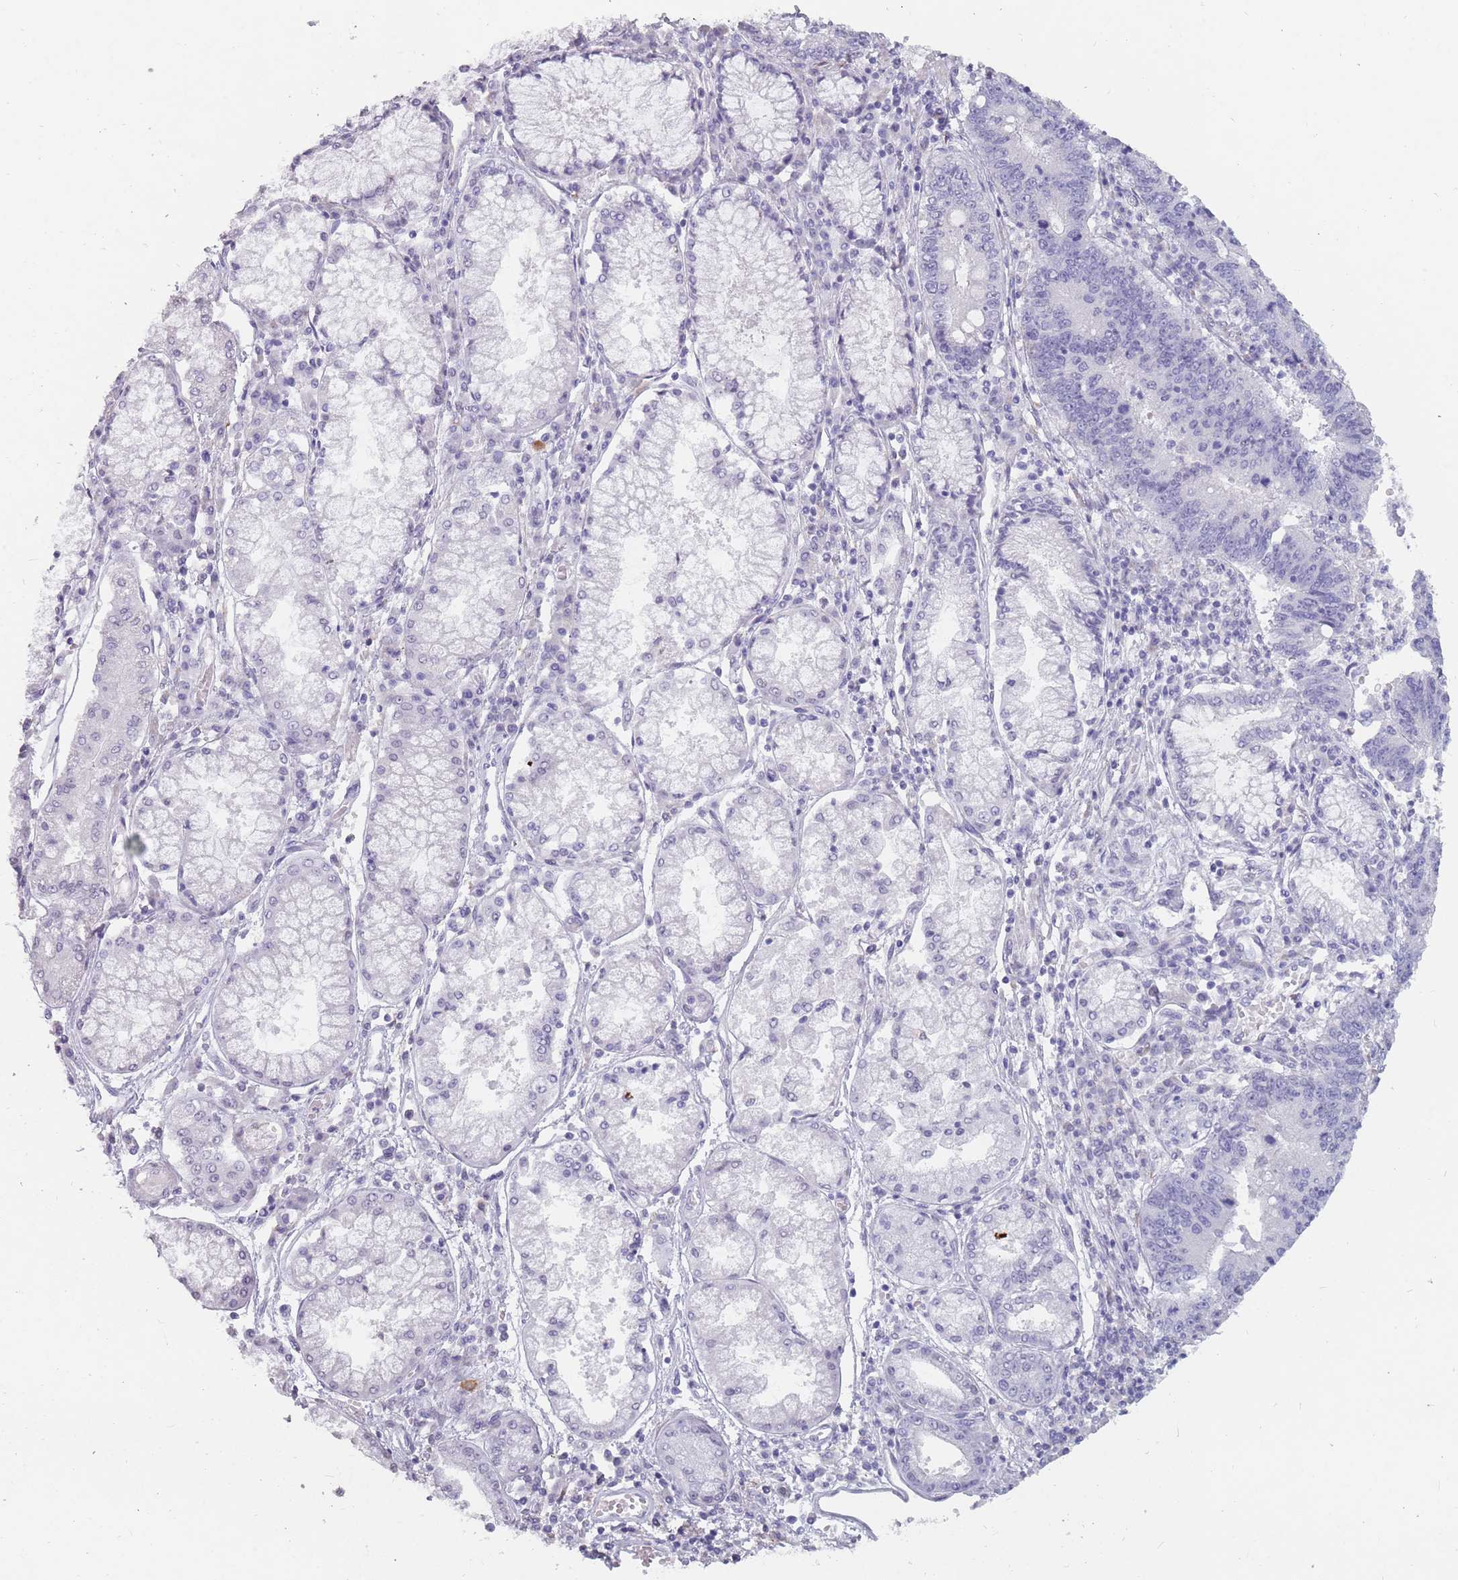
{"staining": {"intensity": "negative", "quantity": "none", "location": "none"}, "tissue": "stomach cancer", "cell_type": "Tumor cells", "image_type": "cancer", "snomed": [{"axis": "morphology", "description": "Adenocarcinoma, NOS"}, {"axis": "topography", "description": "Stomach"}], "caption": "DAB (3,3'-diaminobenzidine) immunohistochemical staining of human stomach cancer shows no significant expression in tumor cells.", "gene": "DDX4", "patient": {"sex": "male", "age": 59}}